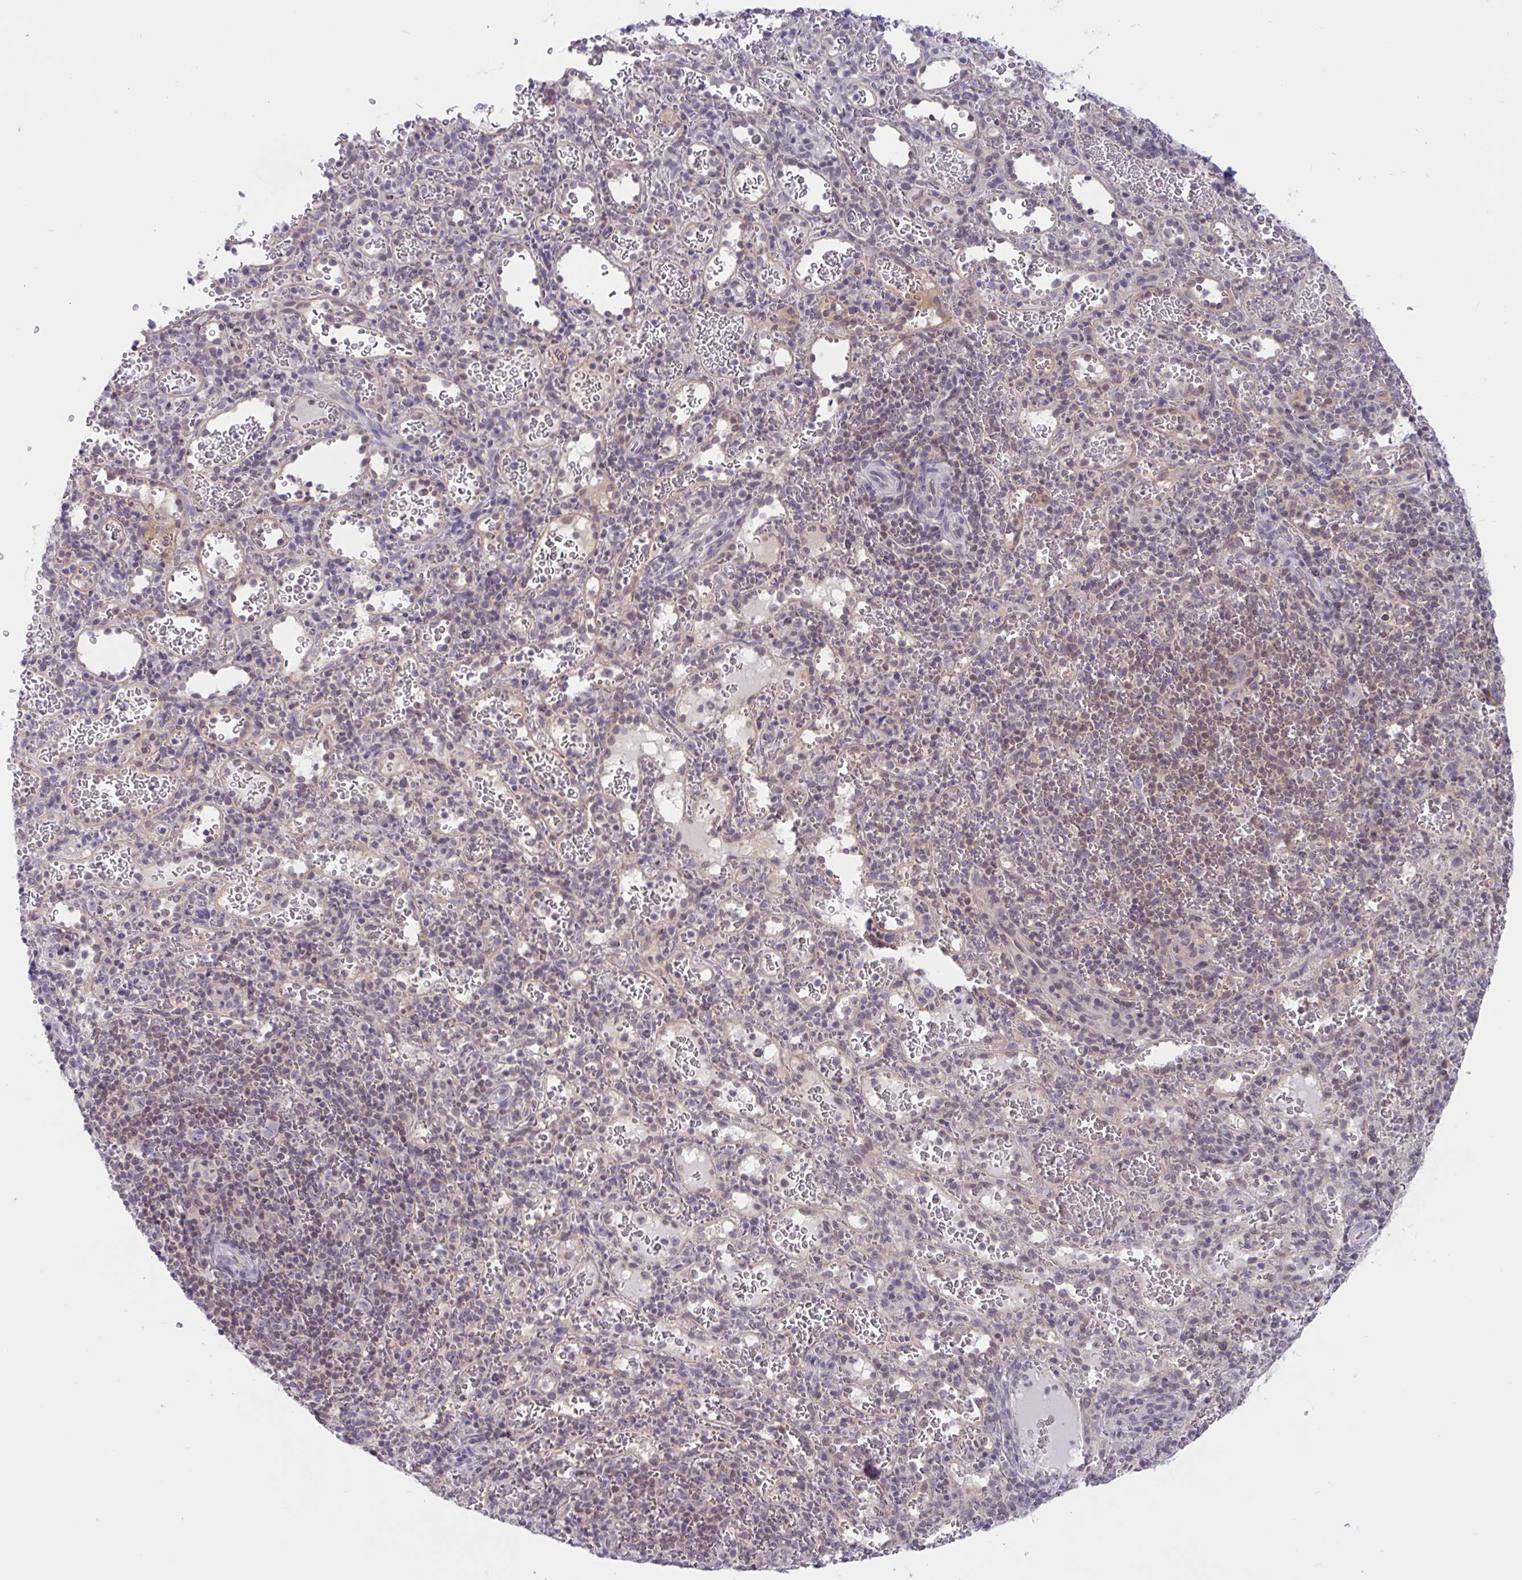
{"staining": {"intensity": "weak", "quantity": "25%-75%", "location": "nuclear"}, "tissue": "spleen", "cell_type": "Cells in red pulp", "image_type": "normal", "snomed": [{"axis": "morphology", "description": "Normal tissue, NOS"}, {"axis": "topography", "description": "Spleen"}], "caption": "Immunohistochemical staining of unremarkable spleen shows 25%-75% levels of weak nuclear protein staining in approximately 25%-75% of cells in red pulp.", "gene": "TSN", "patient": {"sex": "male", "age": 57}}